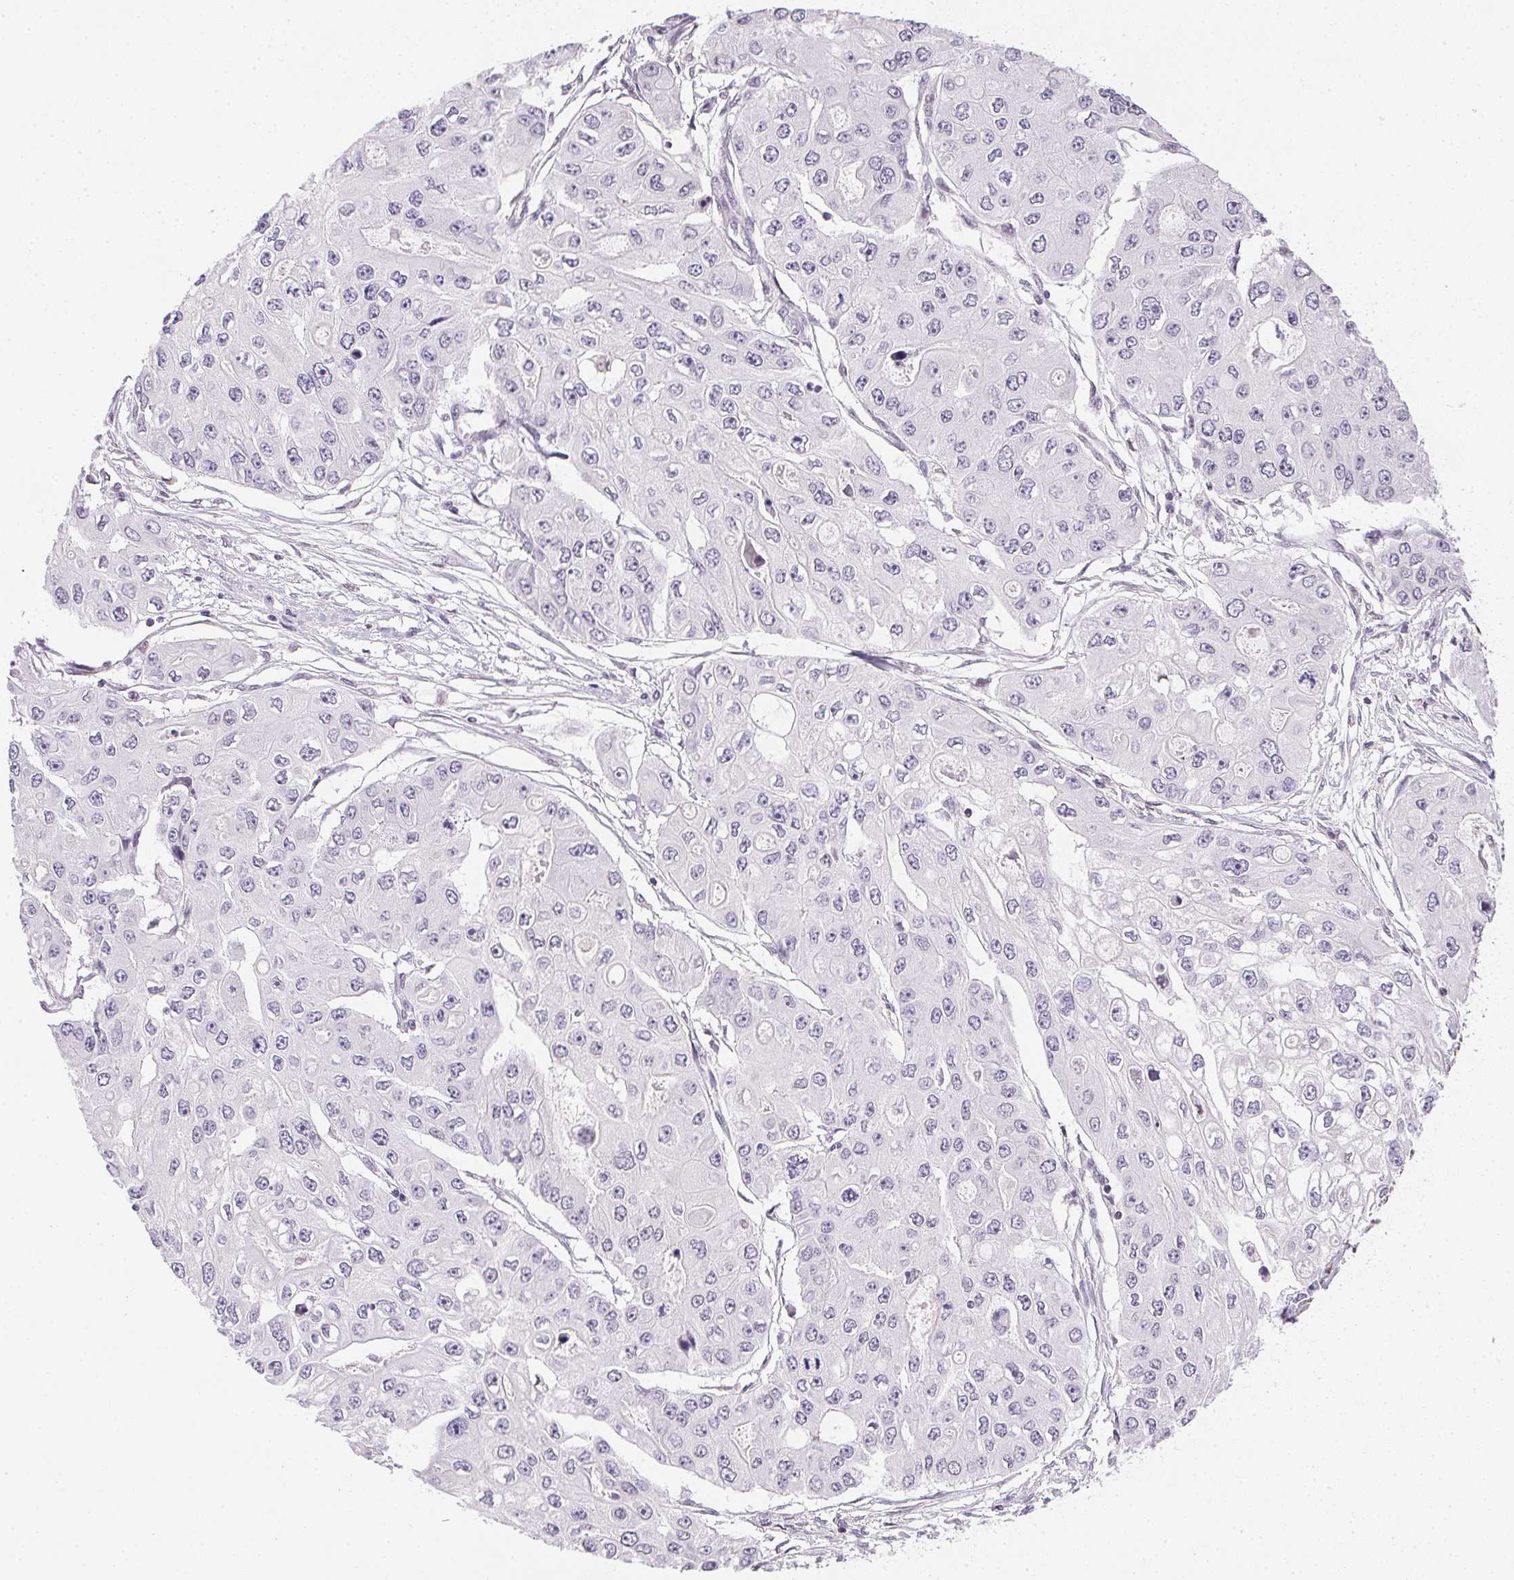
{"staining": {"intensity": "negative", "quantity": "none", "location": "none"}, "tissue": "ovarian cancer", "cell_type": "Tumor cells", "image_type": "cancer", "snomed": [{"axis": "morphology", "description": "Cystadenocarcinoma, serous, NOS"}, {"axis": "topography", "description": "Ovary"}], "caption": "A micrograph of human ovarian cancer is negative for staining in tumor cells.", "gene": "PRL", "patient": {"sex": "female", "age": 56}}